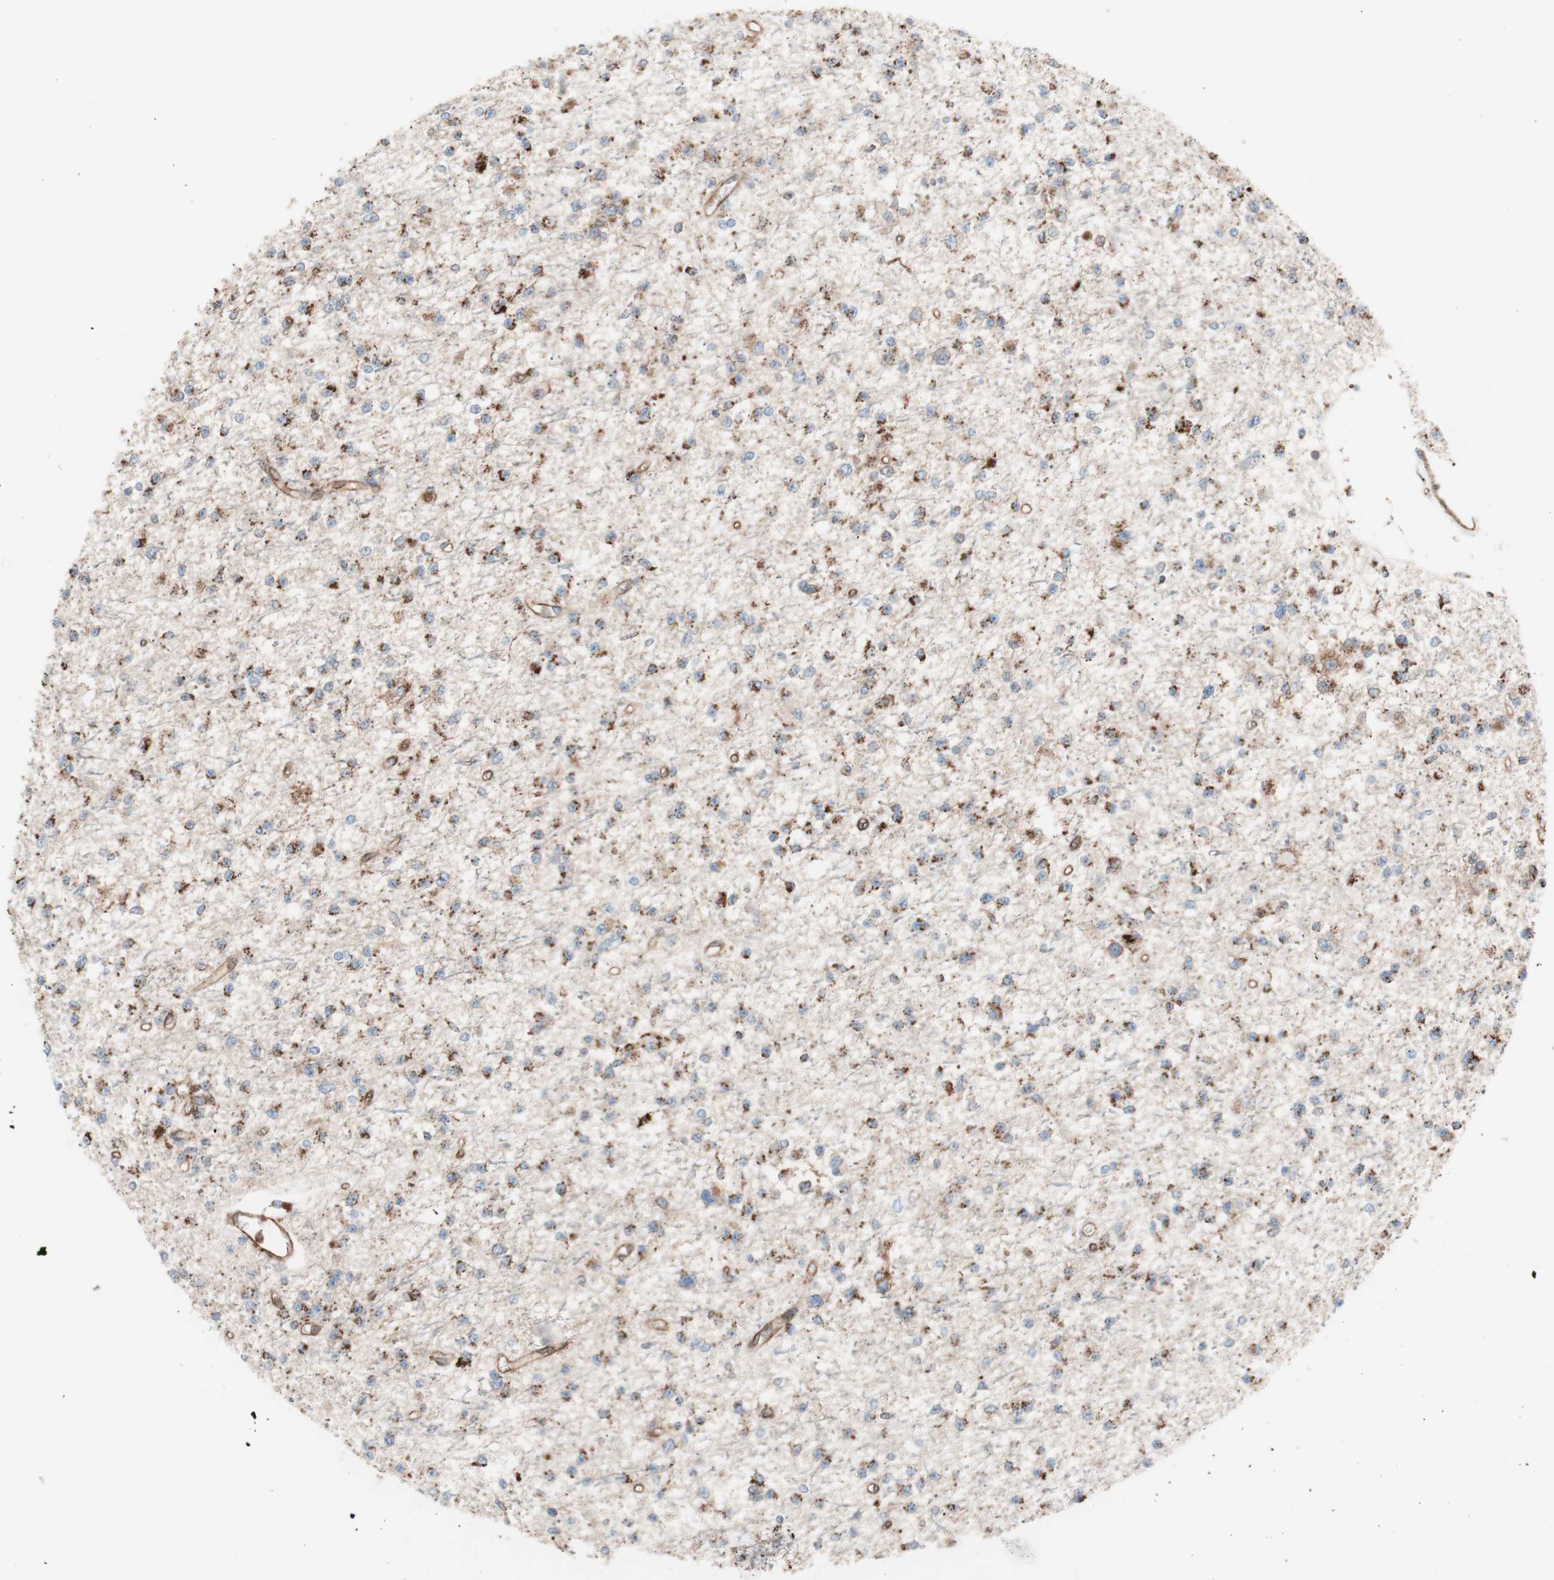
{"staining": {"intensity": "weak", "quantity": ">75%", "location": "cytoplasmic/membranous"}, "tissue": "glioma", "cell_type": "Tumor cells", "image_type": "cancer", "snomed": [{"axis": "morphology", "description": "Glioma, malignant, Low grade"}, {"axis": "topography", "description": "Brain"}], "caption": "Immunohistochemical staining of glioma demonstrates low levels of weak cytoplasmic/membranous expression in approximately >75% of tumor cells. Nuclei are stained in blue.", "gene": "FLOT2", "patient": {"sex": "female", "age": 22}}